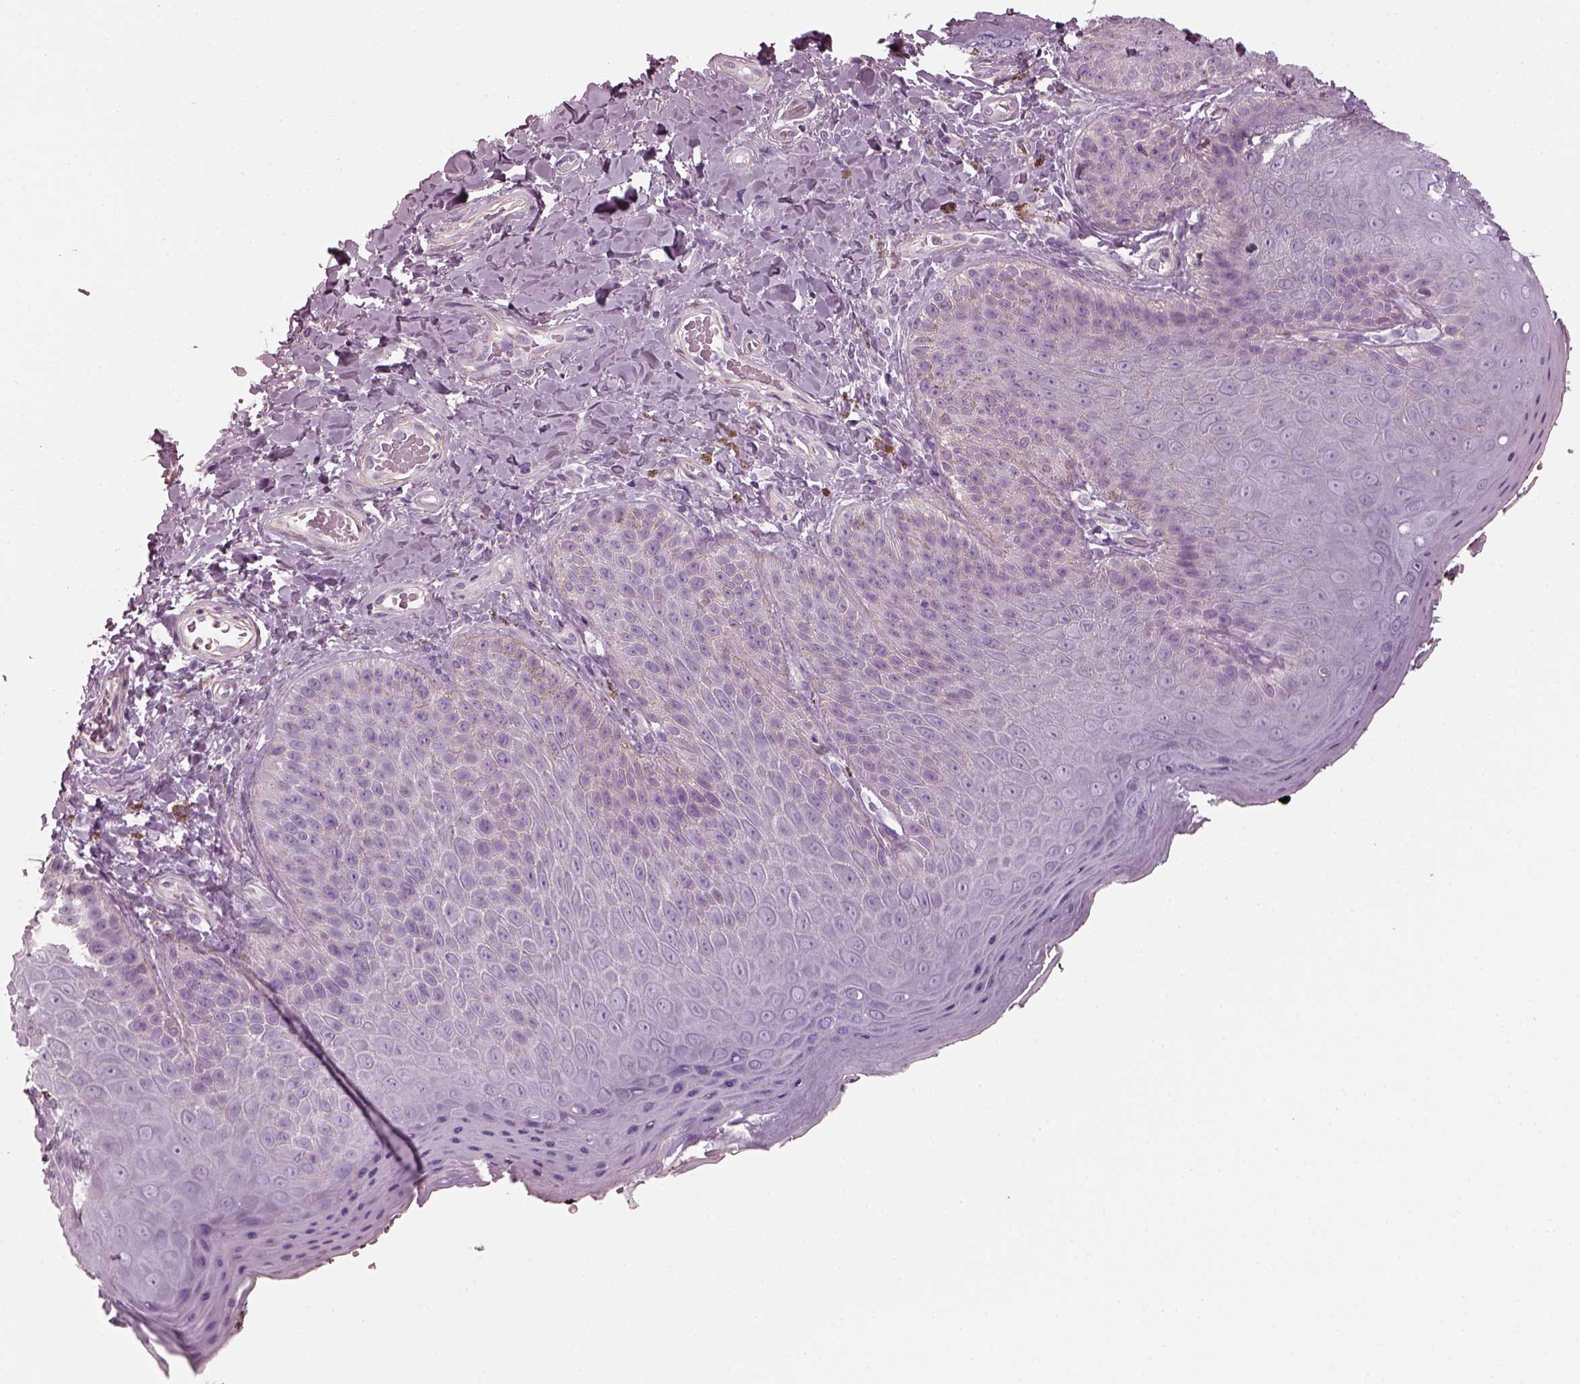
{"staining": {"intensity": "negative", "quantity": "none", "location": "none"}, "tissue": "skin", "cell_type": "Epidermal cells", "image_type": "normal", "snomed": [{"axis": "morphology", "description": "Normal tissue, NOS"}, {"axis": "topography", "description": "Anal"}], "caption": "An image of skin stained for a protein displays no brown staining in epidermal cells.", "gene": "BFSP1", "patient": {"sex": "male", "age": 53}}